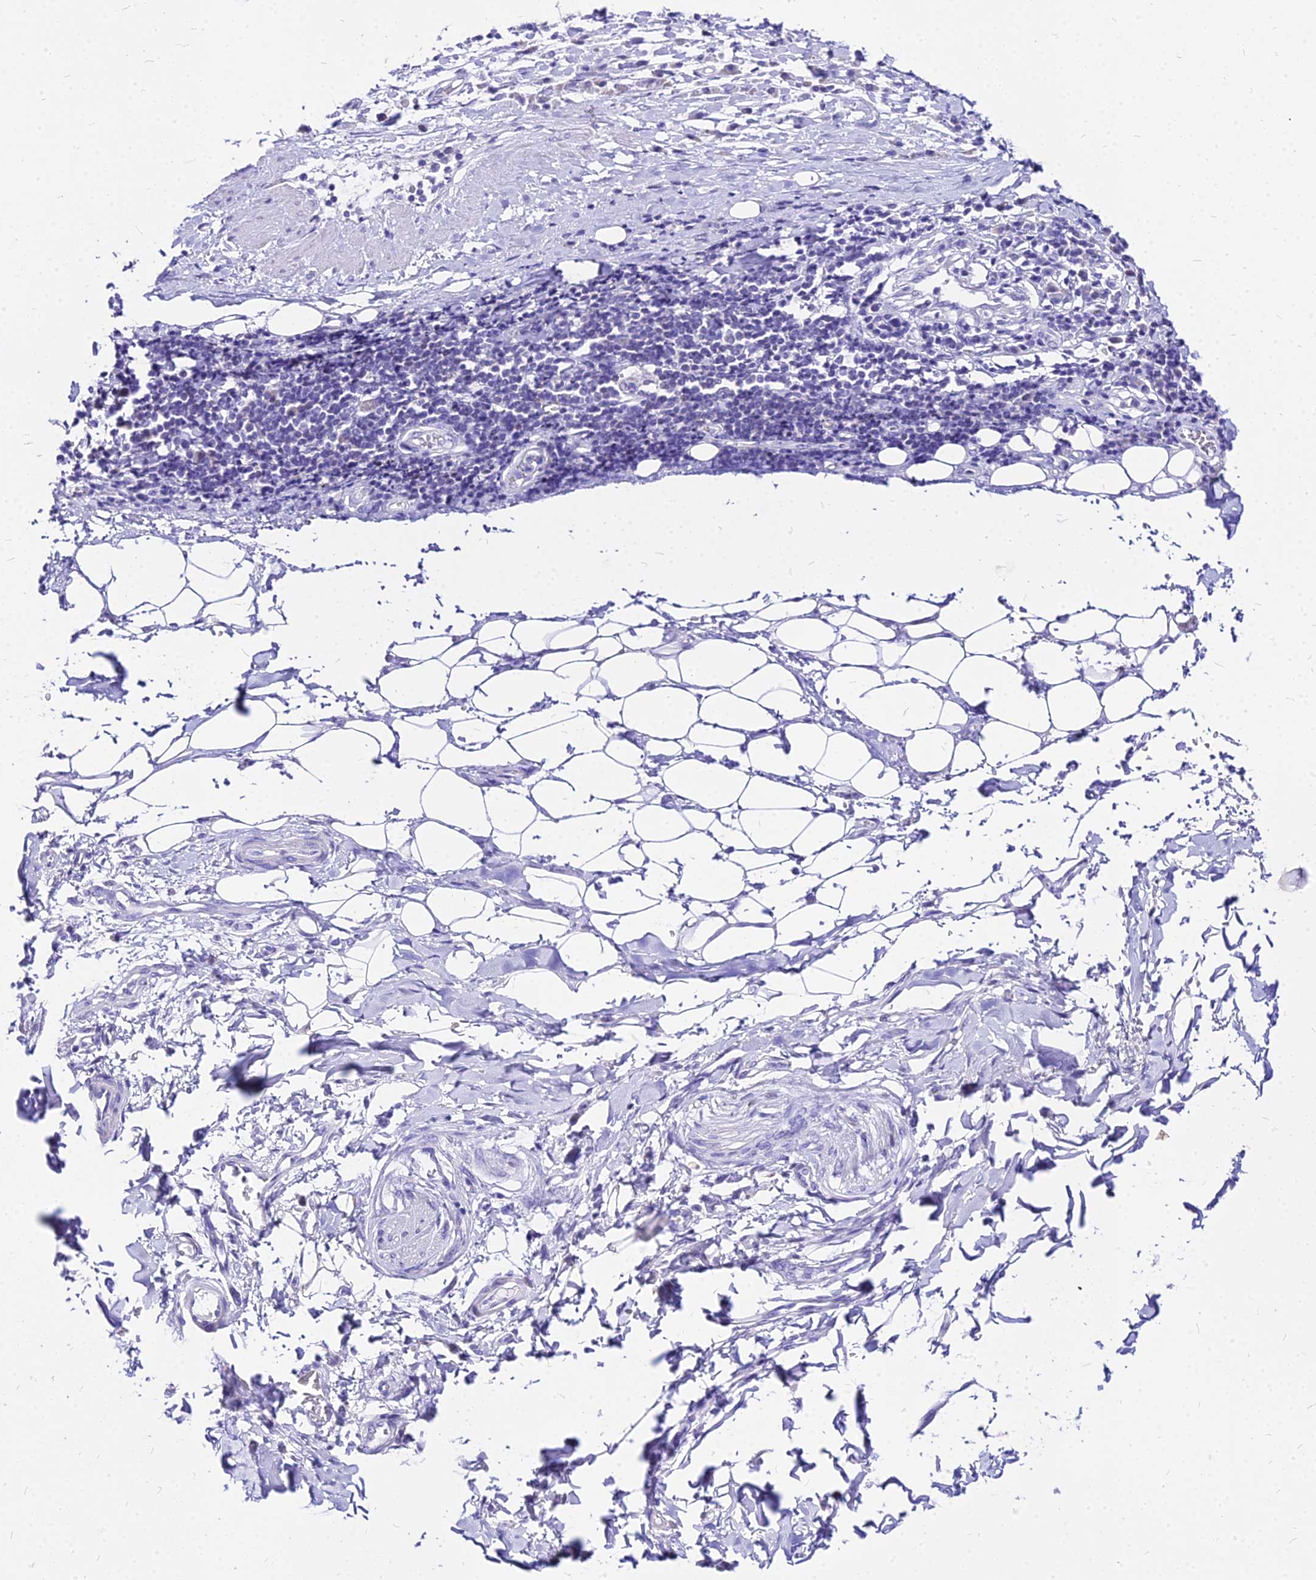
{"staining": {"intensity": "negative", "quantity": "none", "location": "none"}, "tissue": "adipose tissue", "cell_type": "Adipocytes", "image_type": "normal", "snomed": [{"axis": "morphology", "description": "Normal tissue, NOS"}, {"axis": "morphology", "description": "Adenocarcinoma, NOS"}, {"axis": "topography", "description": "Esophagus"}], "caption": "An immunohistochemistry (IHC) micrograph of normal adipose tissue is shown. There is no staining in adipocytes of adipose tissue. (Brightfield microscopy of DAB immunohistochemistry (IHC) at high magnification).", "gene": "CARD18", "patient": {"sex": "male", "age": 62}}